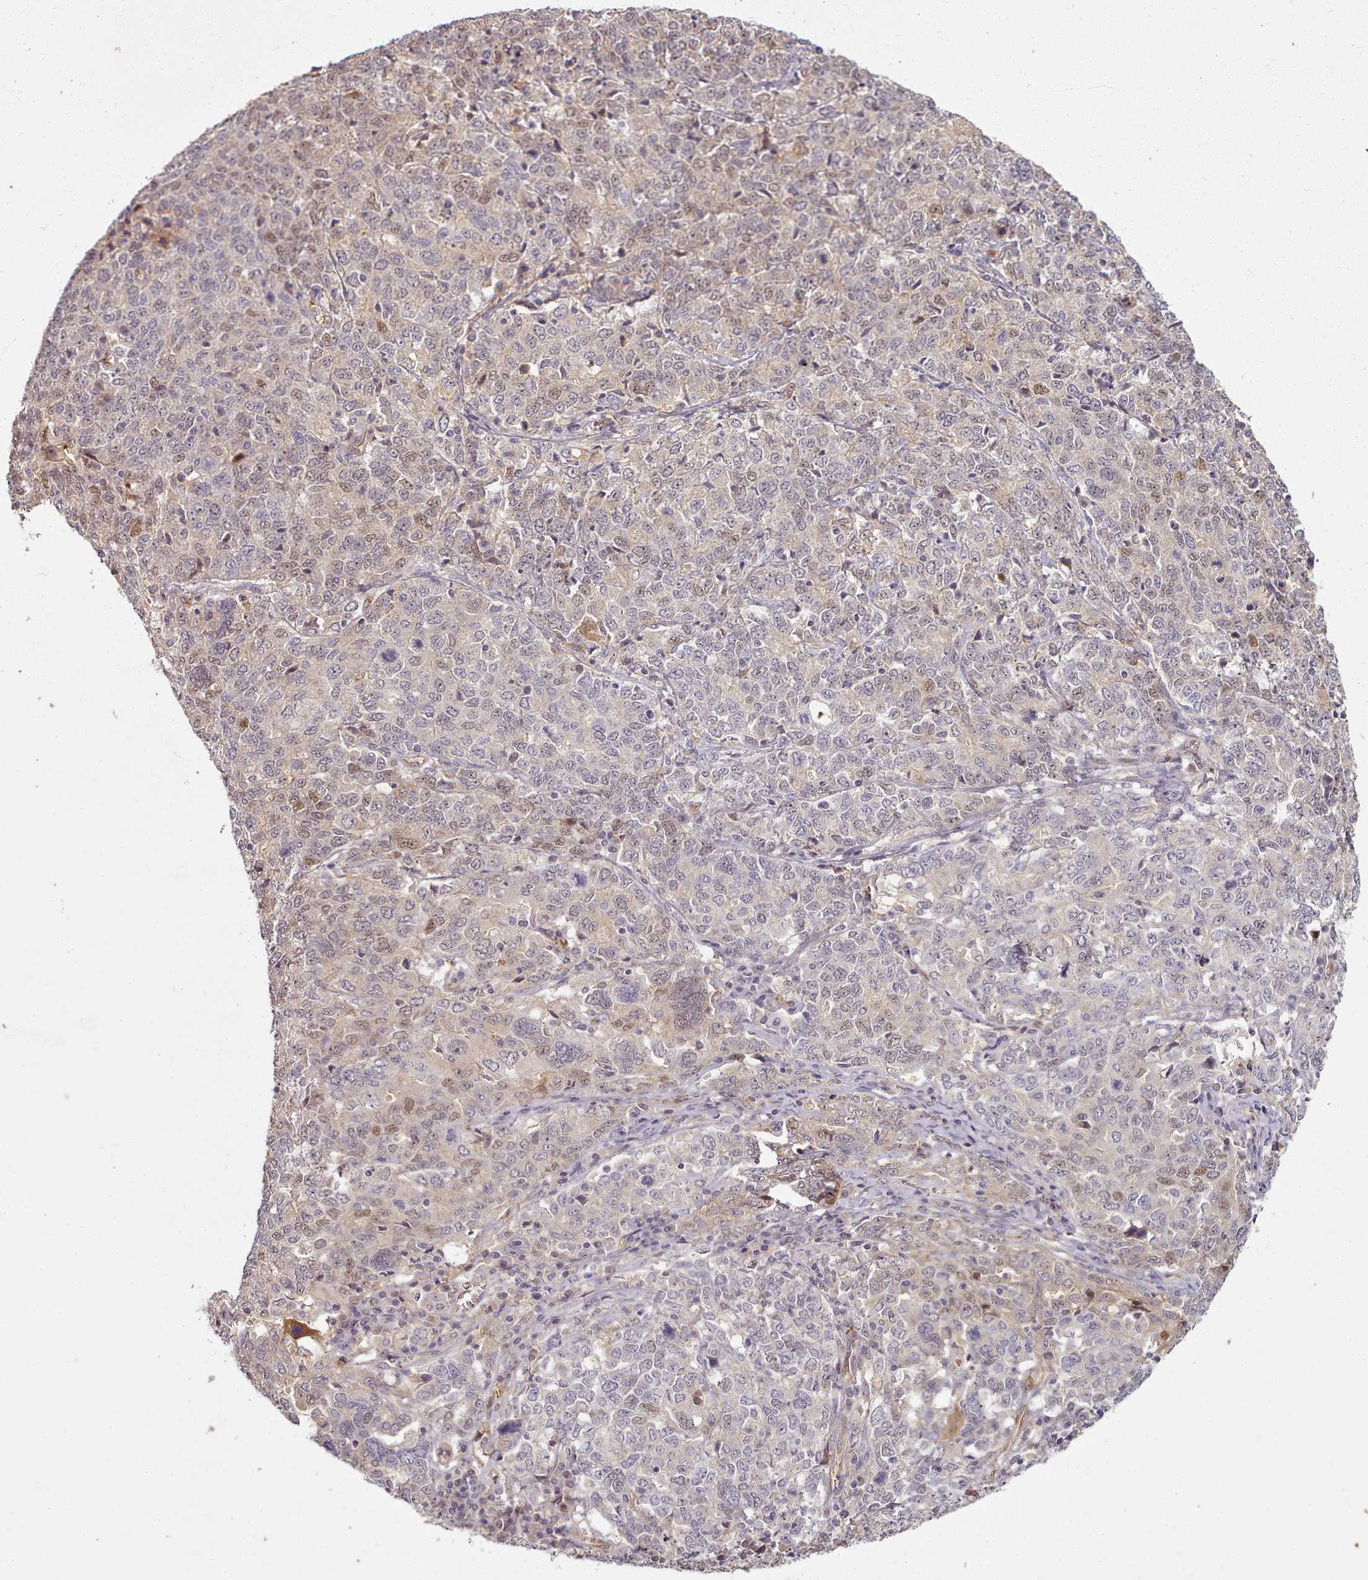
{"staining": {"intensity": "moderate", "quantity": "25%-75%", "location": "nuclear"}, "tissue": "ovarian cancer", "cell_type": "Tumor cells", "image_type": "cancer", "snomed": [{"axis": "morphology", "description": "Carcinoma, endometroid"}, {"axis": "topography", "description": "Ovary"}], "caption": "Tumor cells reveal medium levels of moderate nuclear positivity in about 25%-75% of cells in human endometroid carcinoma (ovarian).", "gene": "C1QTNF5", "patient": {"sex": "female", "age": 62}}